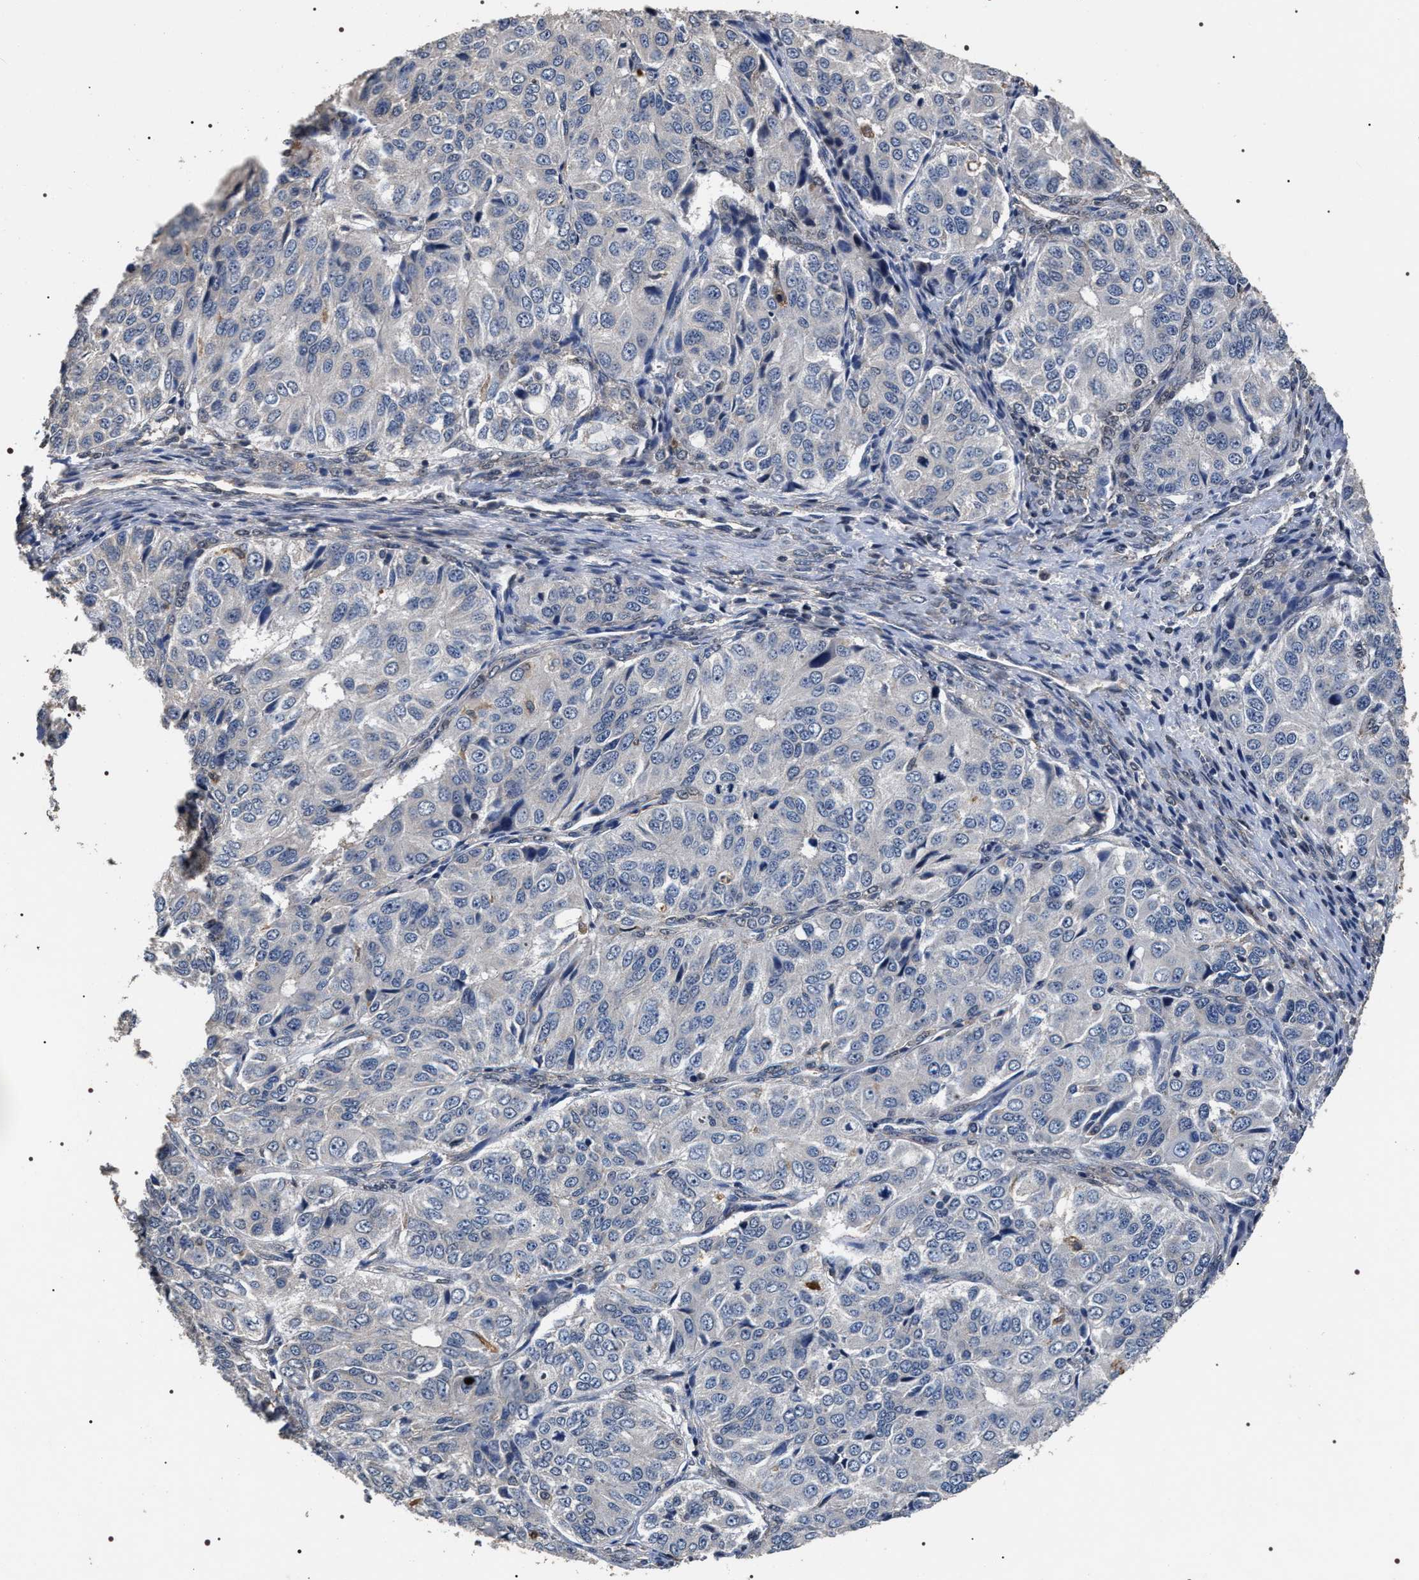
{"staining": {"intensity": "negative", "quantity": "none", "location": "none"}, "tissue": "ovarian cancer", "cell_type": "Tumor cells", "image_type": "cancer", "snomed": [{"axis": "morphology", "description": "Carcinoma, endometroid"}, {"axis": "topography", "description": "Ovary"}], "caption": "This histopathology image is of ovarian cancer (endometroid carcinoma) stained with IHC to label a protein in brown with the nuclei are counter-stained blue. There is no staining in tumor cells.", "gene": "UPF3A", "patient": {"sex": "female", "age": 51}}